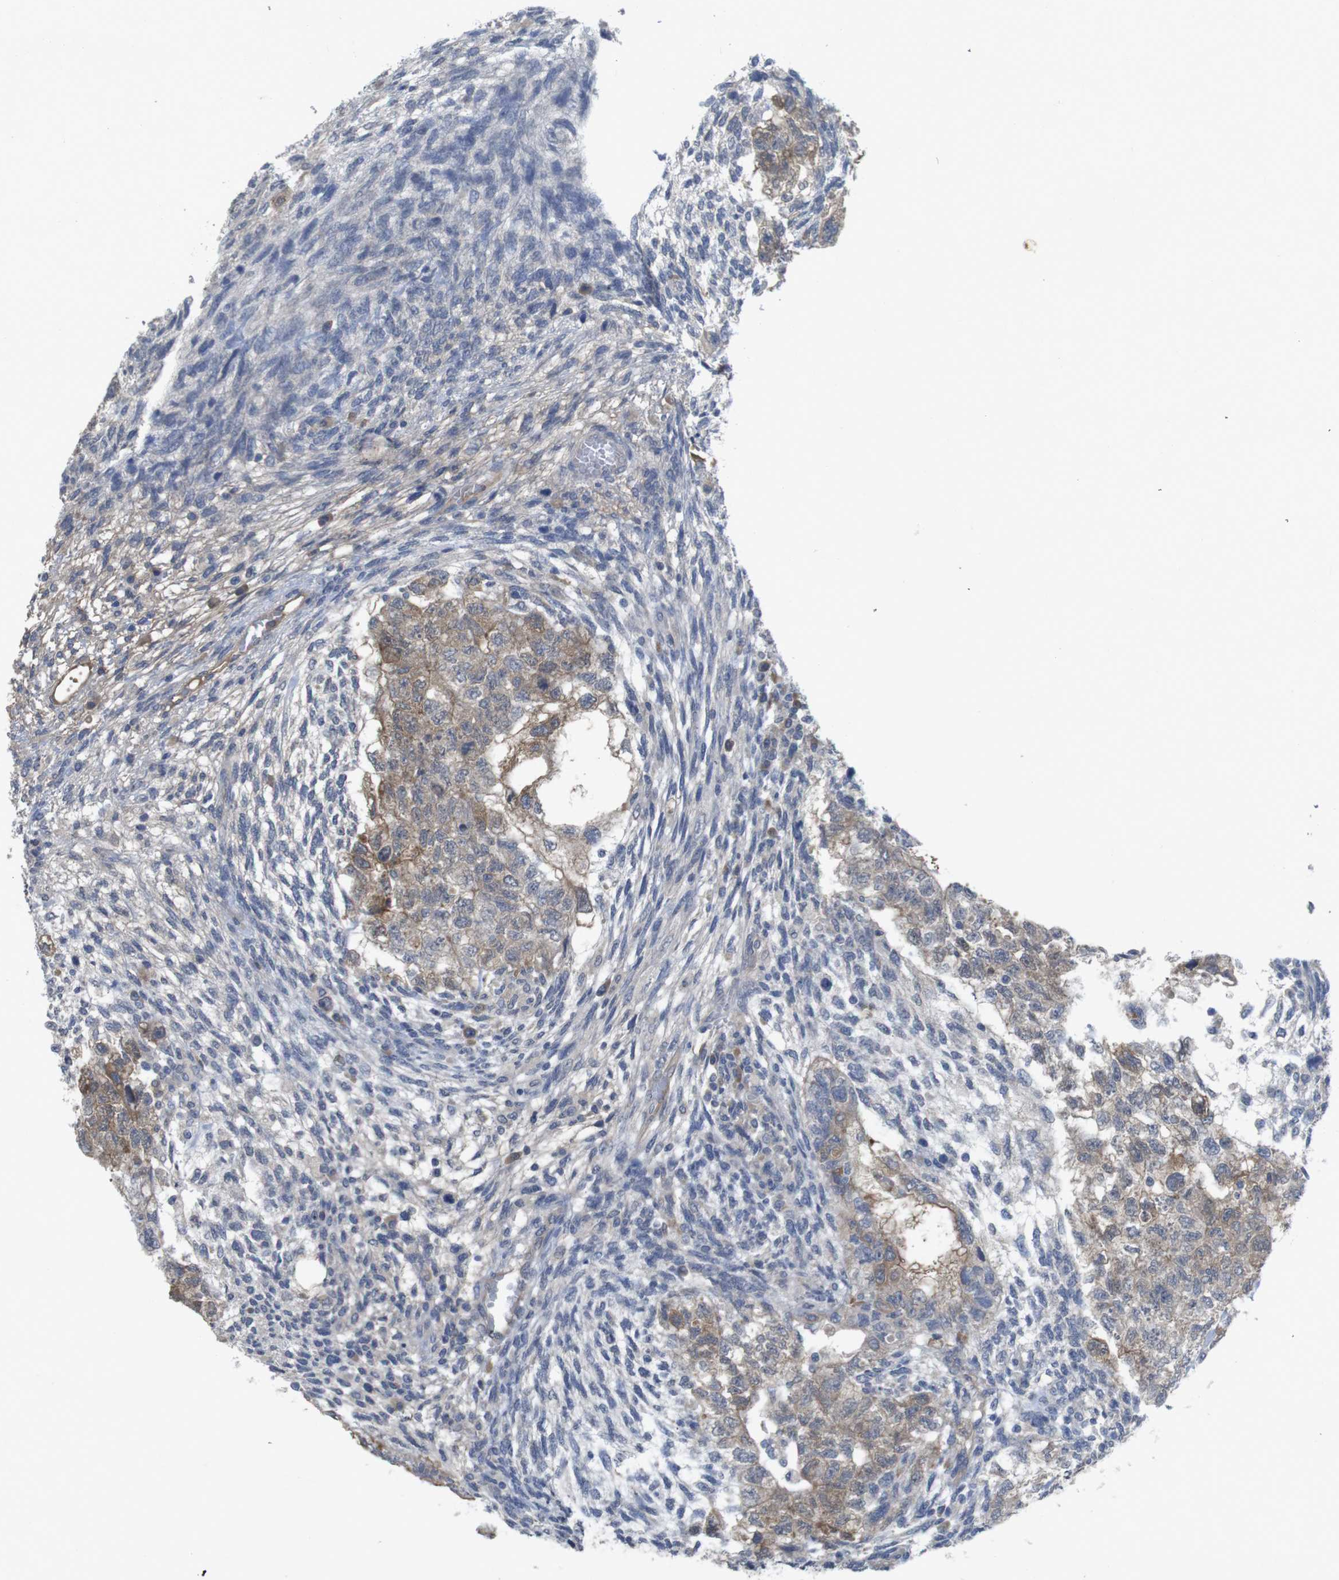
{"staining": {"intensity": "moderate", "quantity": ">75%", "location": "cytoplasmic/membranous"}, "tissue": "testis cancer", "cell_type": "Tumor cells", "image_type": "cancer", "snomed": [{"axis": "morphology", "description": "Normal tissue, NOS"}, {"axis": "morphology", "description": "Carcinoma, Embryonal, NOS"}, {"axis": "topography", "description": "Testis"}], "caption": "Protein staining displays moderate cytoplasmic/membranous positivity in about >75% of tumor cells in testis cancer (embryonal carcinoma).", "gene": "BCAR3", "patient": {"sex": "male", "age": 36}}